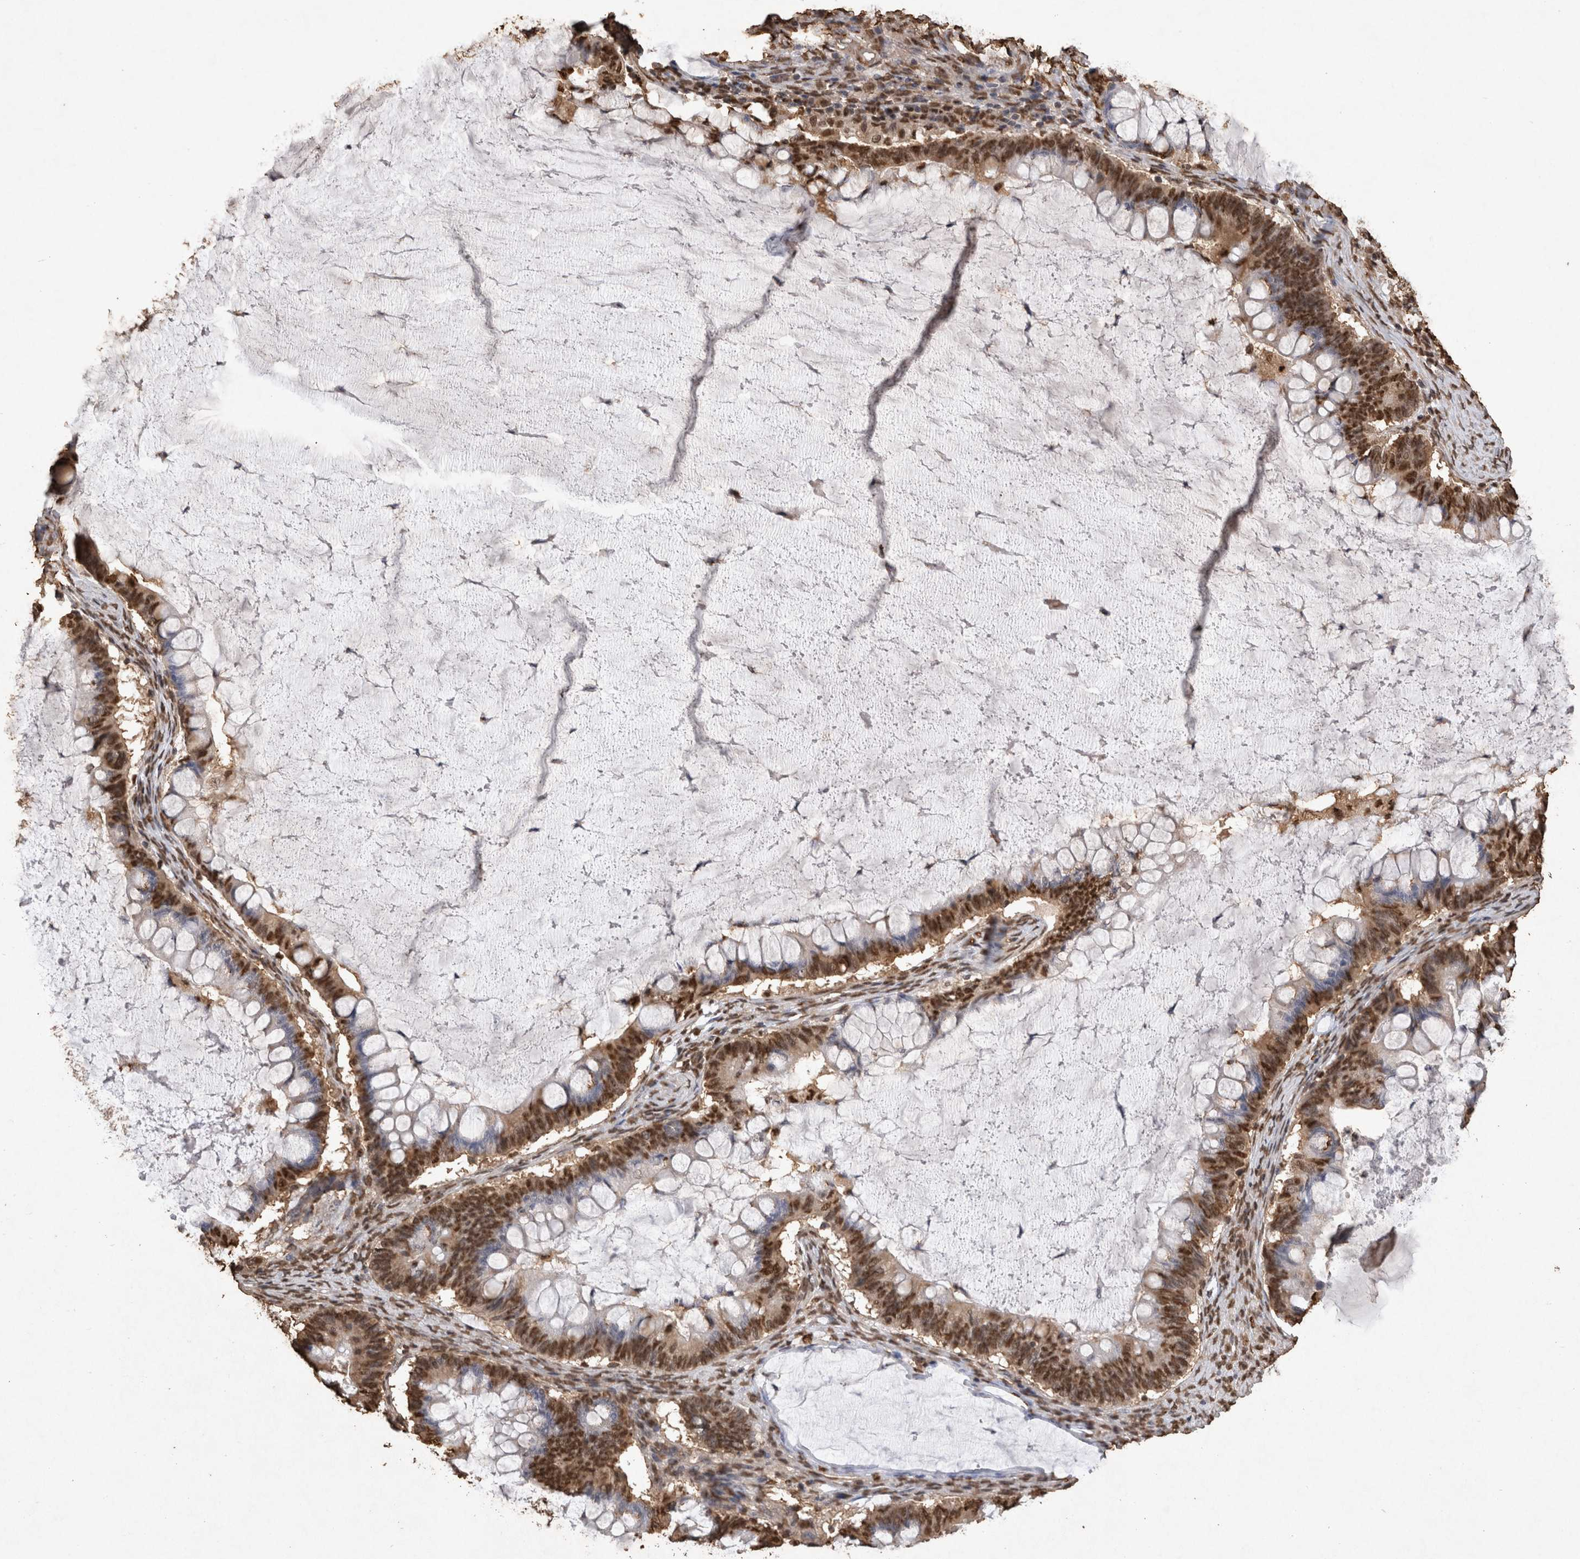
{"staining": {"intensity": "moderate", "quantity": ">75%", "location": "nuclear"}, "tissue": "ovarian cancer", "cell_type": "Tumor cells", "image_type": "cancer", "snomed": [{"axis": "morphology", "description": "Cystadenocarcinoma, mucinous, NOS"}, {"axis": "topography", "description": "Ovary"}], "caption": "Immunohistochemical staining of human ovarian mucinous cystadenocarcinoma displays medium levels of moderate nuclear protein staining in about >75% of tumor cells.", "gene": "OAS2", "patient": {"sex": "female", "age": 61}}